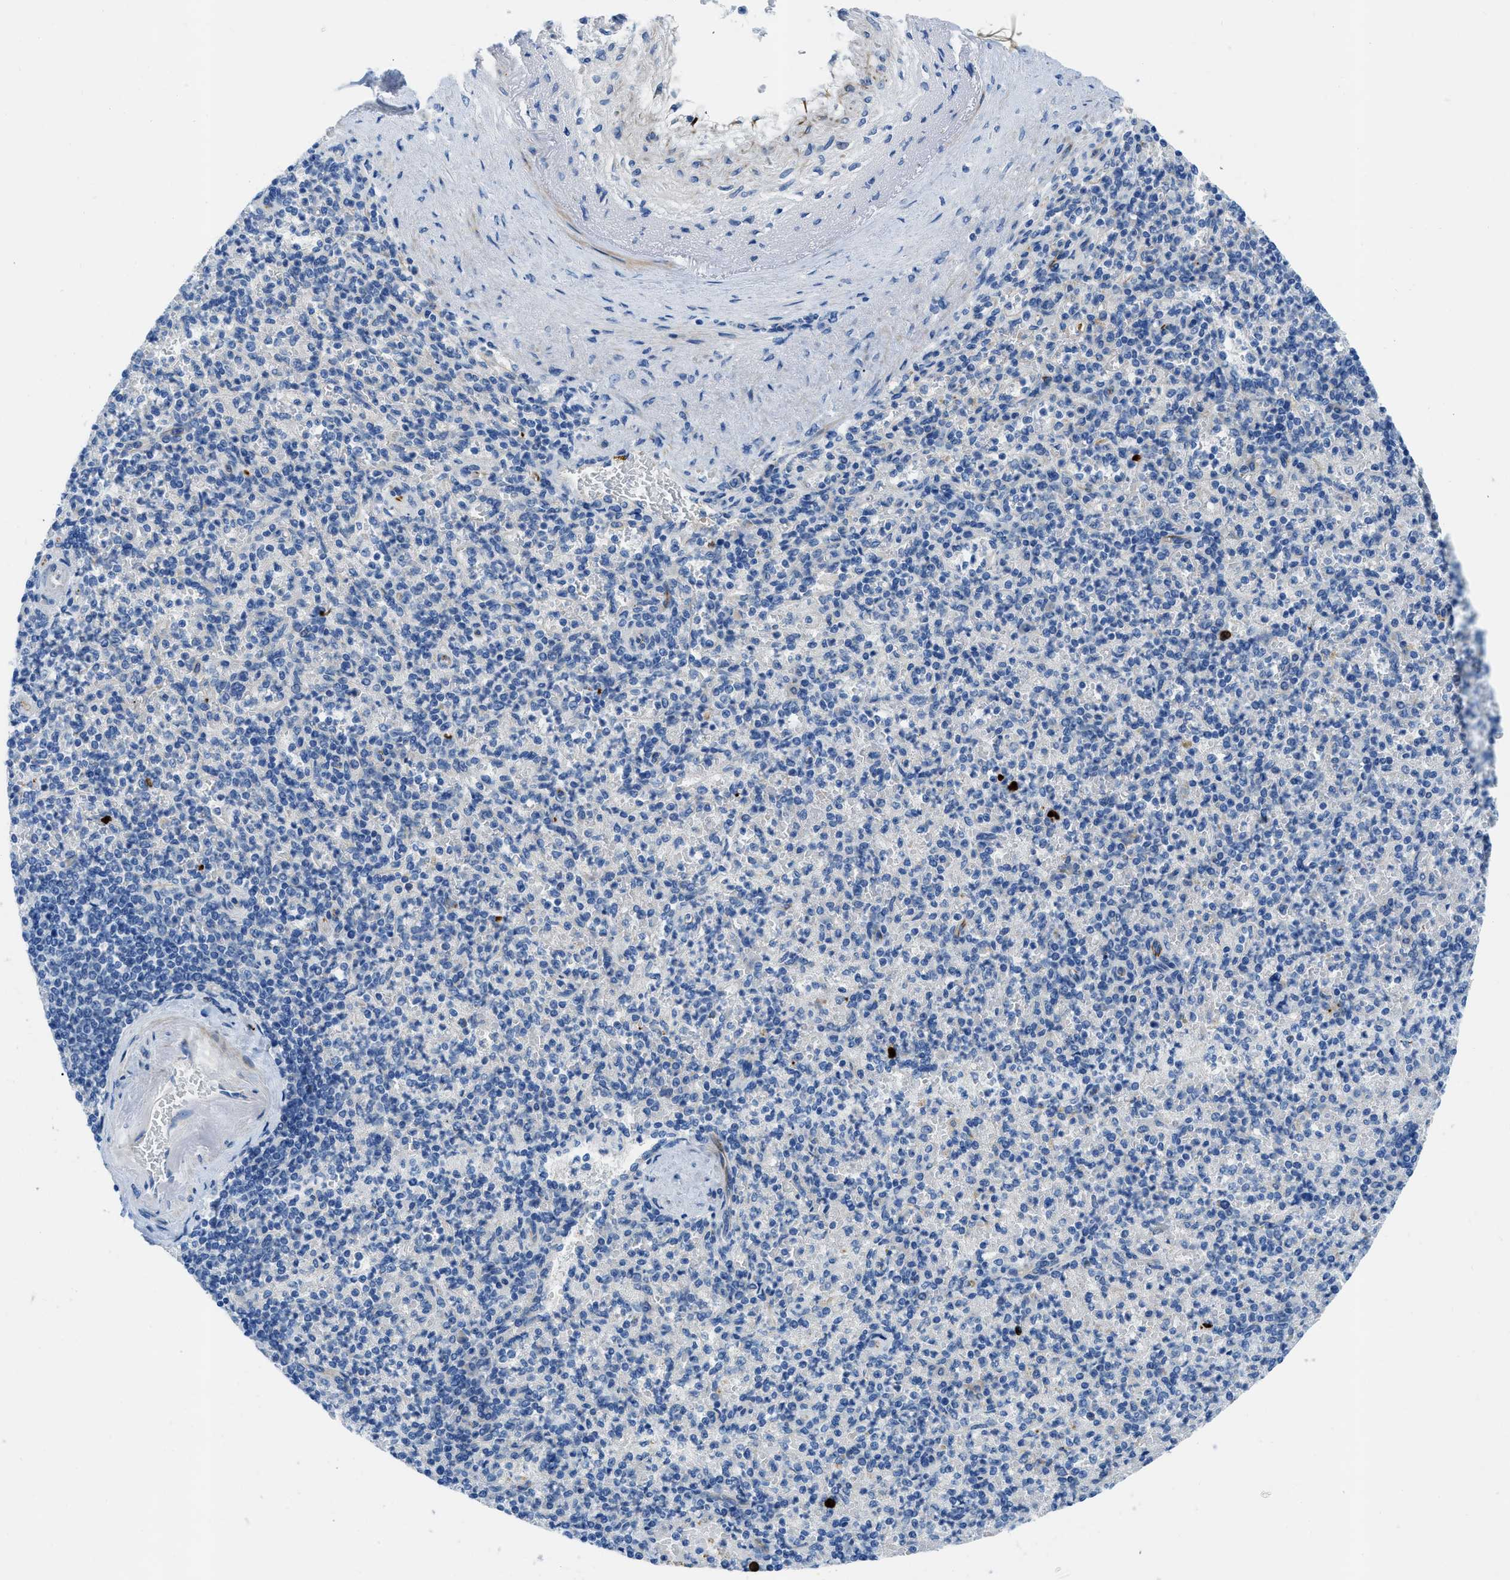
{"staining": {"intensity": "negative", "quantity": "none", "location": "none"}, "tissue": "spleen", "cell_type": "Cells in red pulp", "image_type": "normal", "snomed": [{"axis": "morphology", "description": "Normal tissue, NOS"}, {"axis": "topography", "description": "Spleen"}], "caption": "Immunohistochemistry (IHC) micrograph of benign spleen: human spleen stained with DAB exhibits no significant protein expression in cells in red pulp. Brightfield microscopy of immunohistochemistry stained with DAB (3,3'-diaminobenzidine) (brown) and hematoxylin (blue), captured at high magnification.", "gene": "XCR1", "patient": {"sex": "female", "age": 74}}